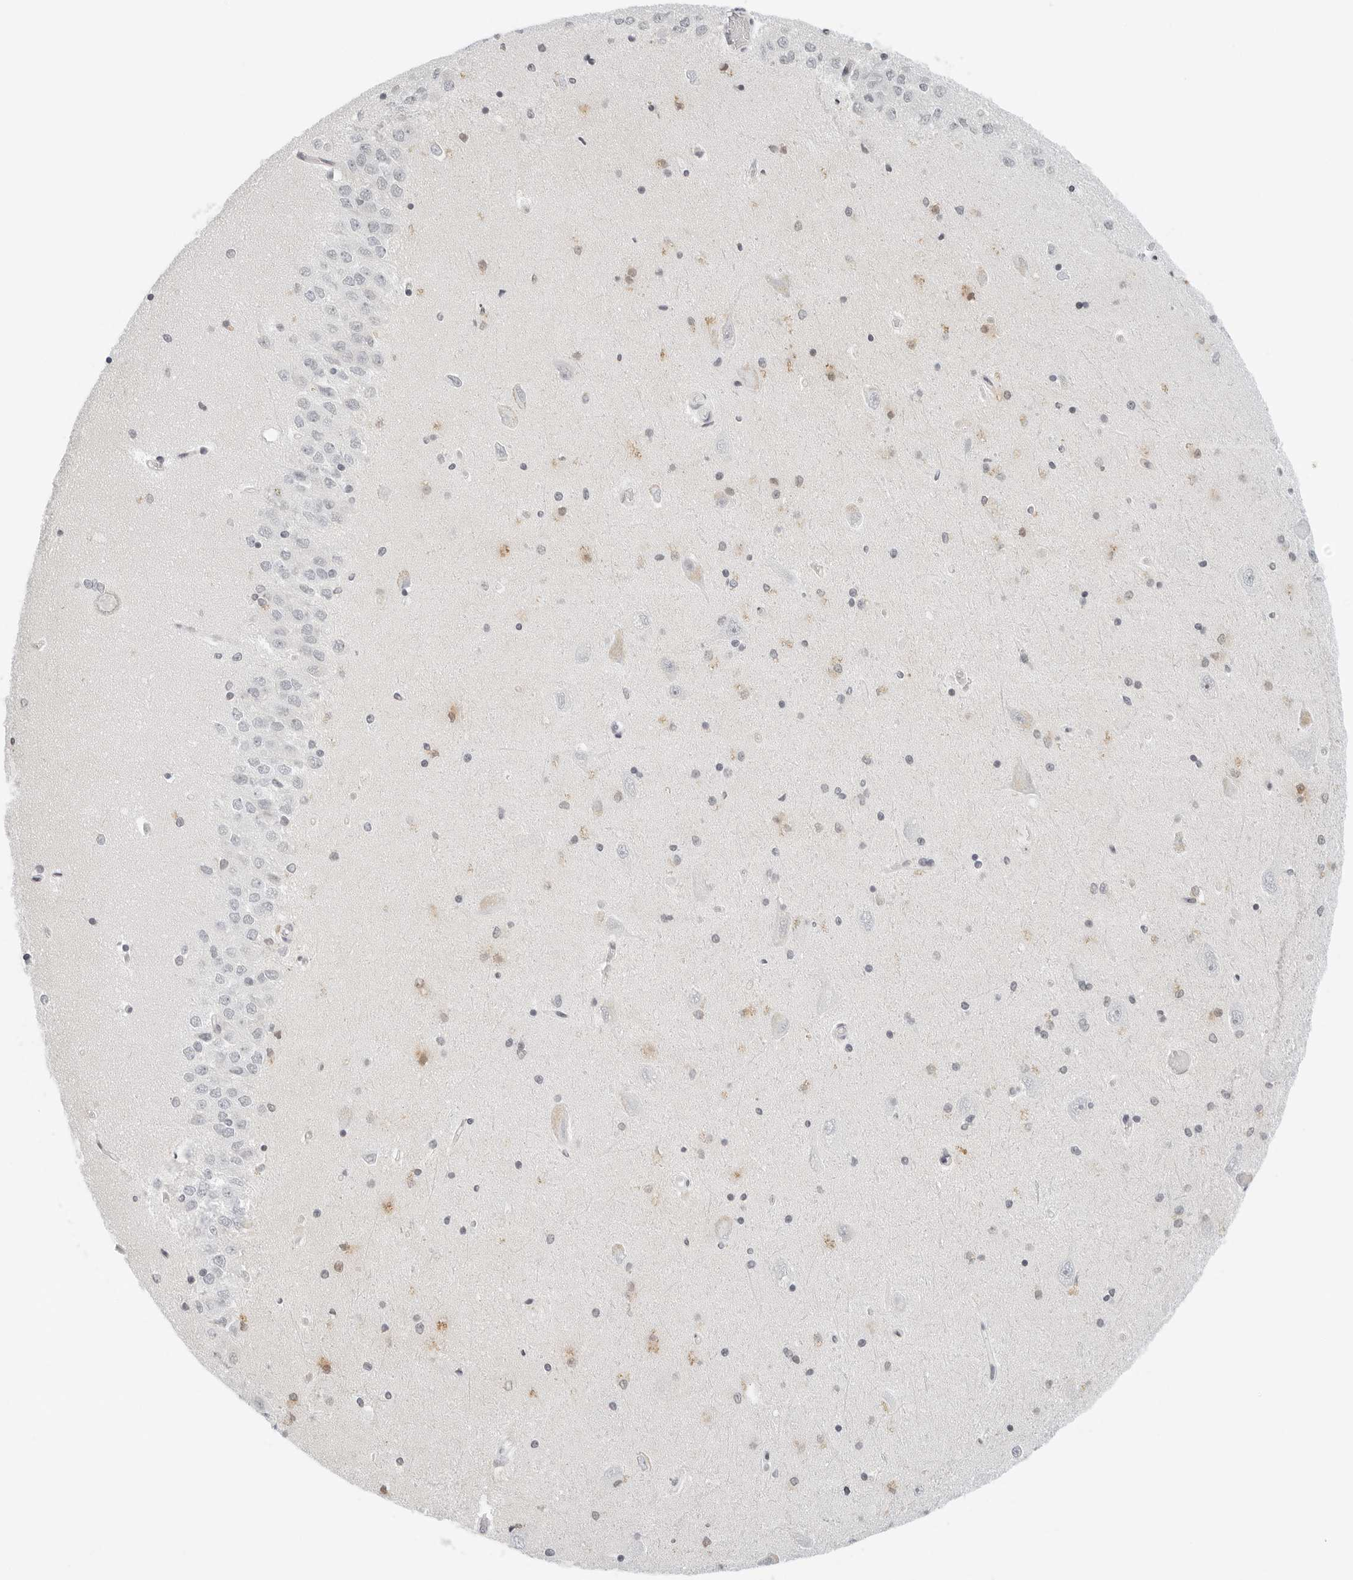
{"staining": {"intensity": "weak", "quantity": "<25%", "location": "cytoplasmic/membranous"}, "tissue": "hippocampus", "cell_type": "Glial cells", "image_type": "normal", "snomed": [{"axis": "morphology", "description": "Normal tissue, NOS"}, {"axis": "topography", "description": "Hippocampus"}], "caption": "This photomicrograph is of normal hippocampus stained with IHC to label a protein in brown with the nuclei are counter-stained blue. There is no positivity in glial cells. The staining was performed using DAB (3,3'-diaminobenzidine) to visualize the protein expression in brown, while the nuclei were stained in blue with hematoxylin (Magnification: 20x).", "gene": "NTMT2", "patient": {"sex": "male", "age": 45}}